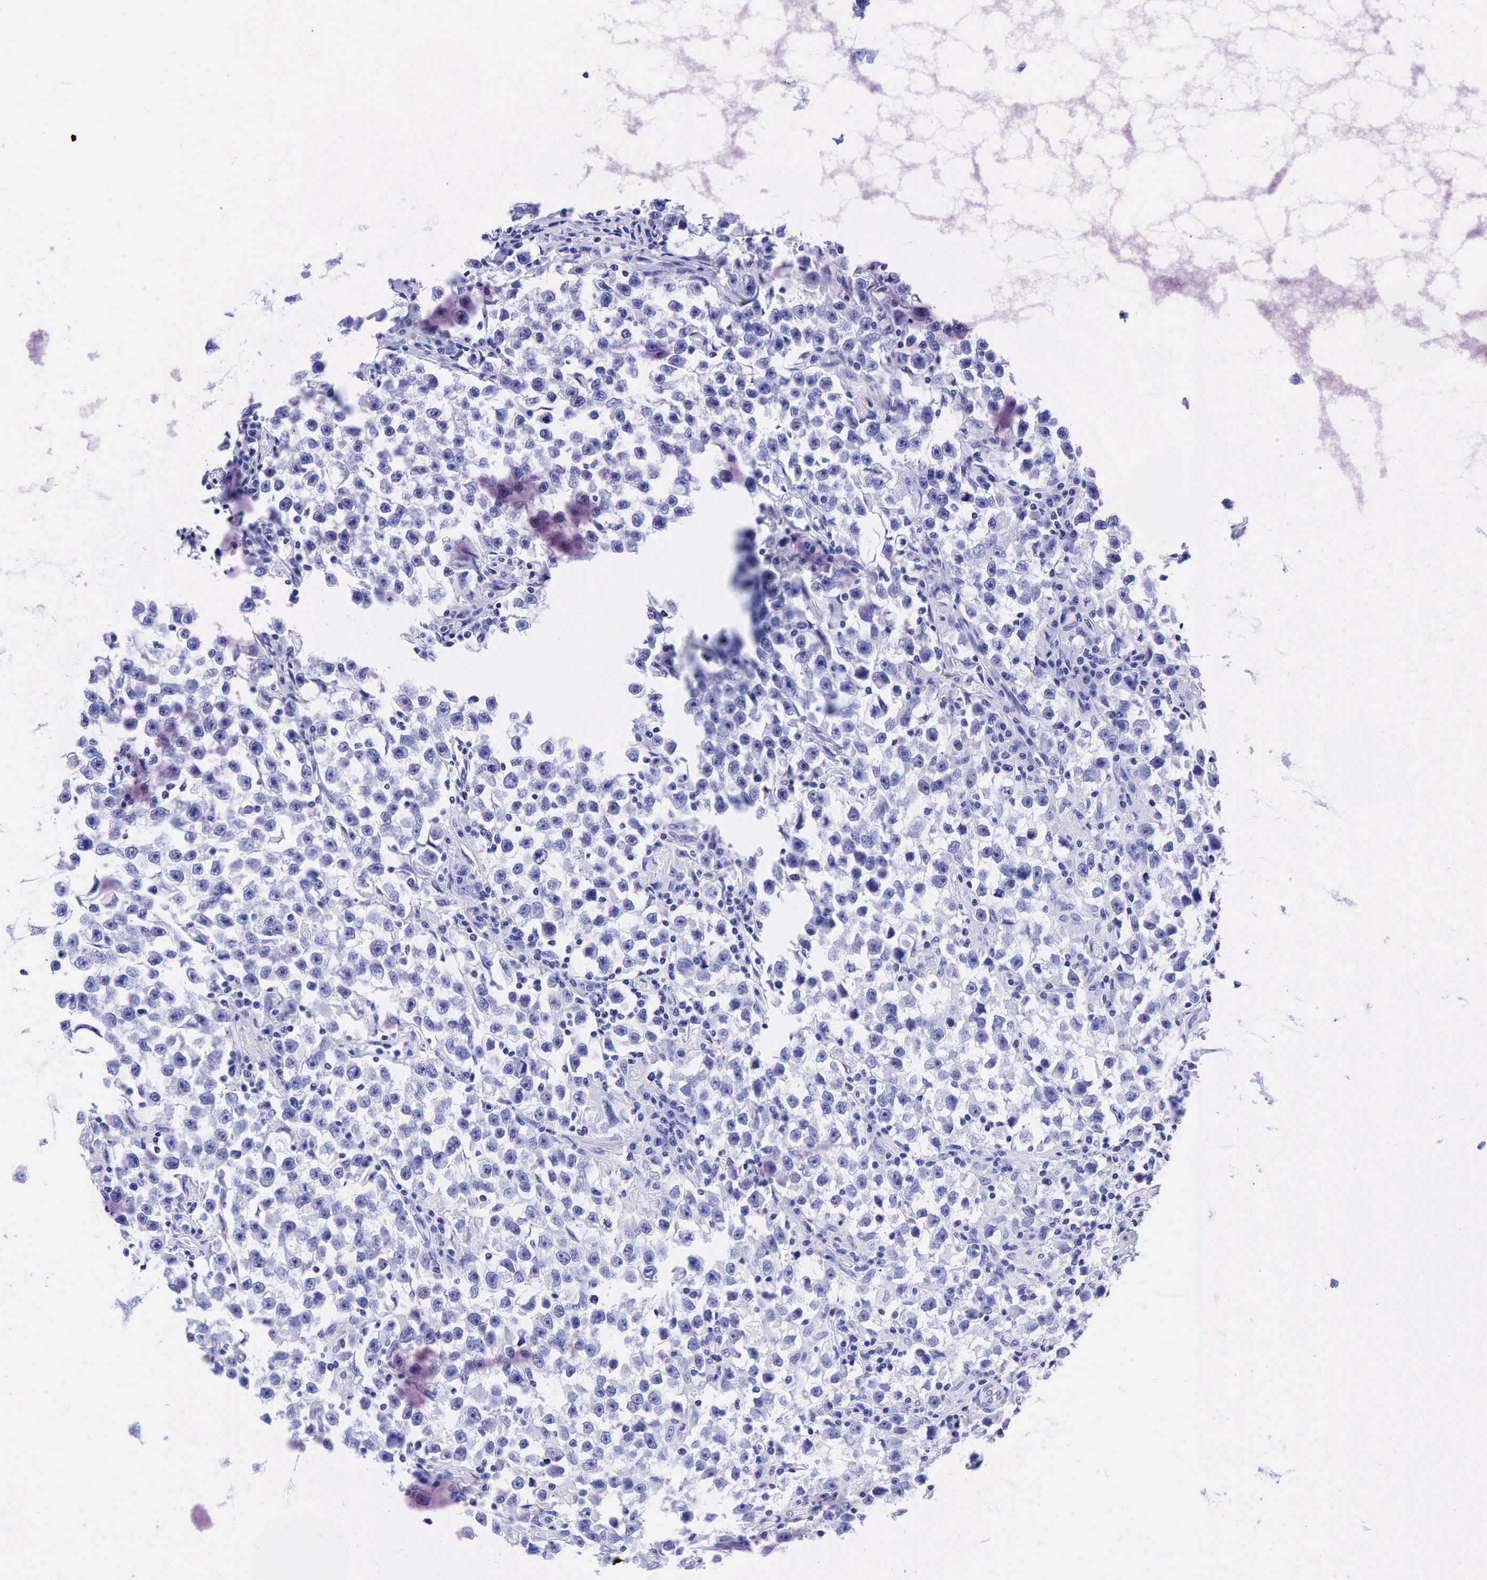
{"staining": {"intensity": "negative", "quantity": "none", "location": "none"}, "tissue": "testis cancer", "cell_type": "Tumor cells", "image_type": "cancer", "snomed": [{"axis": "morphology", "description": "Seminoma, NOS"}, {"axis": "topography", "description": "Testis"}], "caption": "Testis cancer (seminoma) was stained to show a protein in brown. There is no significant staining in tumor cells.", "gene": "ESR1", "patient": {"sex": "male", "age": 33}}